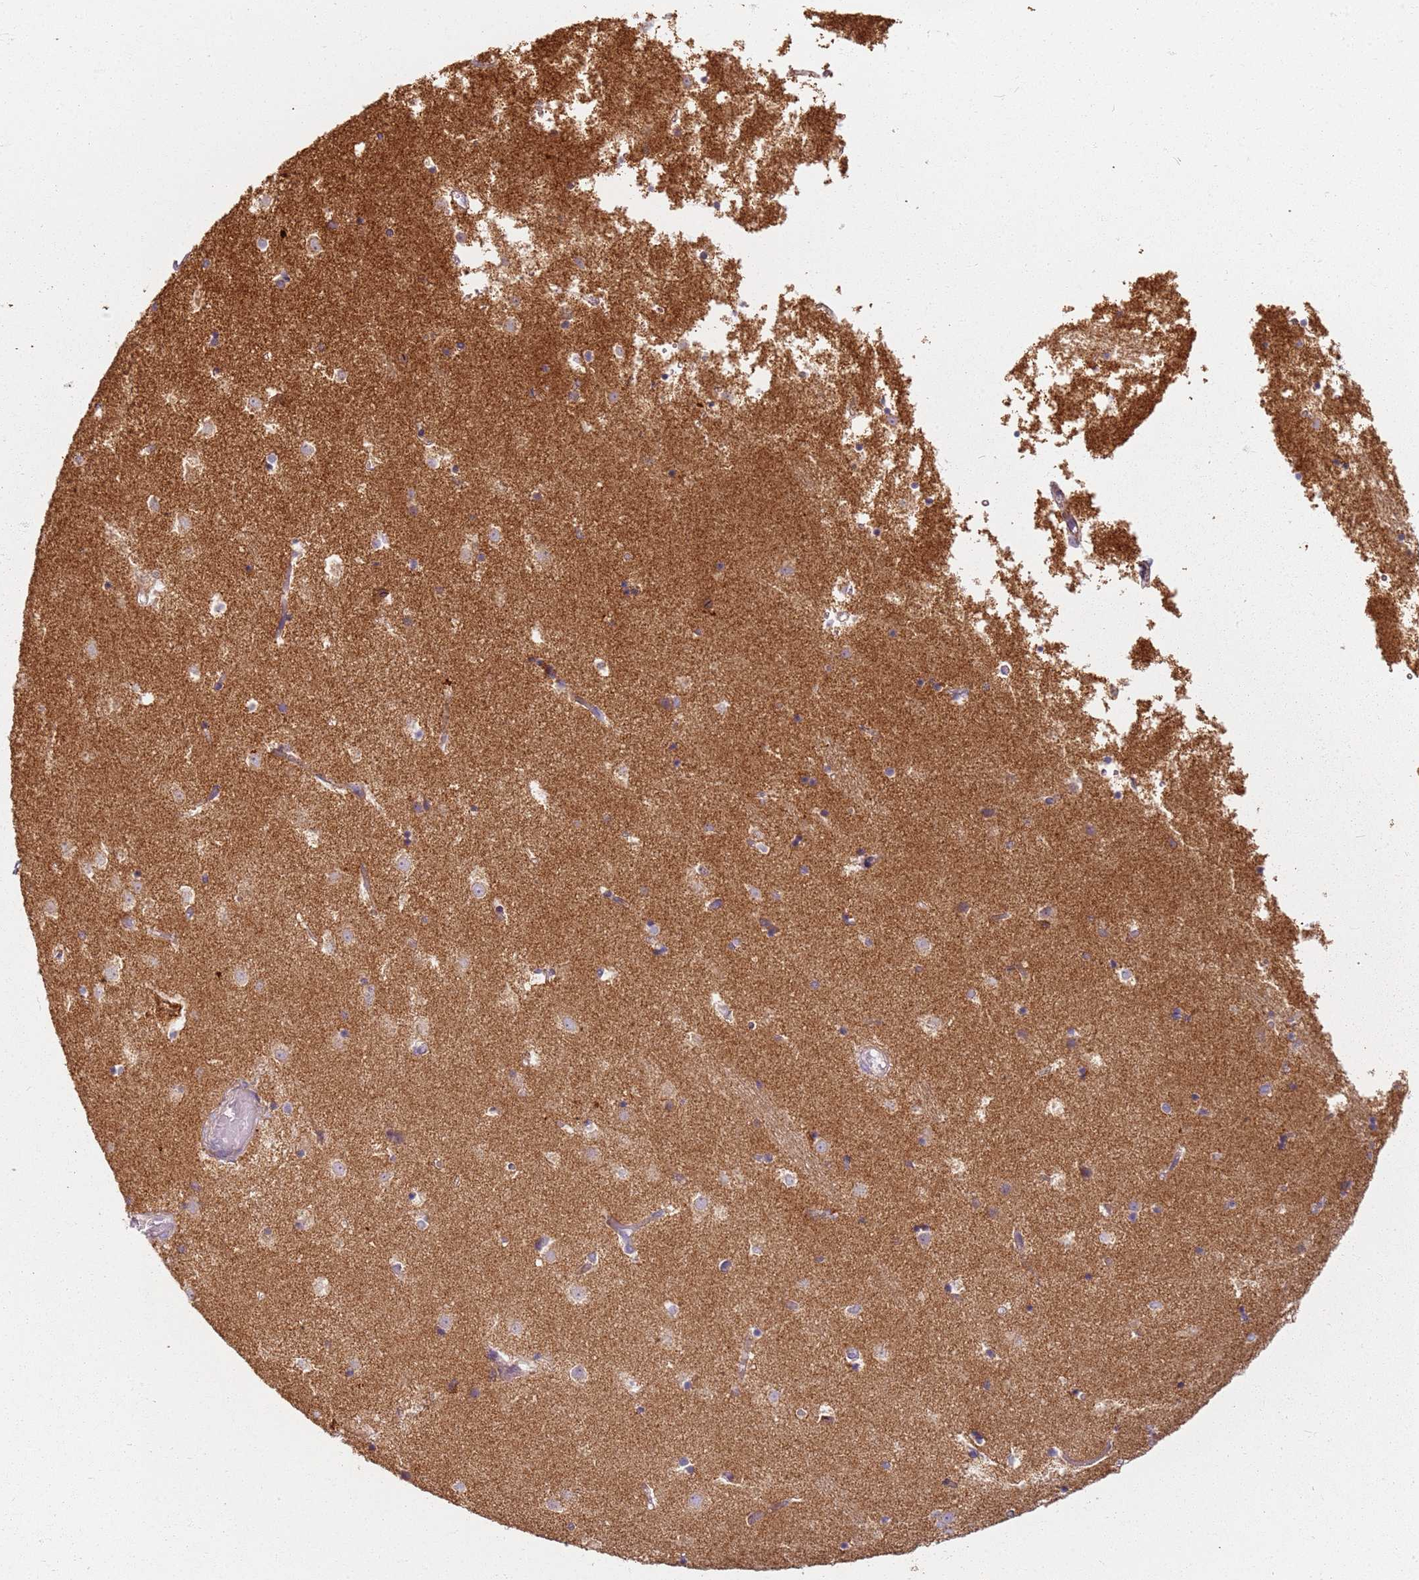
{"staining": {"intensity": "negative", "quantity": "none", "location": "none"}, "tissue": "caudate", "cell_type": "Glial cells", "image_type": "normal", "snomed": [{"axis": "morphology", "description": "Normal tissue, NOS"}, {"axis": "topography", "description": "Lateral ventricle wall"}], "caption": "This is an immunohistochemistry image of benign caudate. There is no staining in glial cells.", "gene": "PROKR2", "patient": {"sex": "female", "age": 52}}